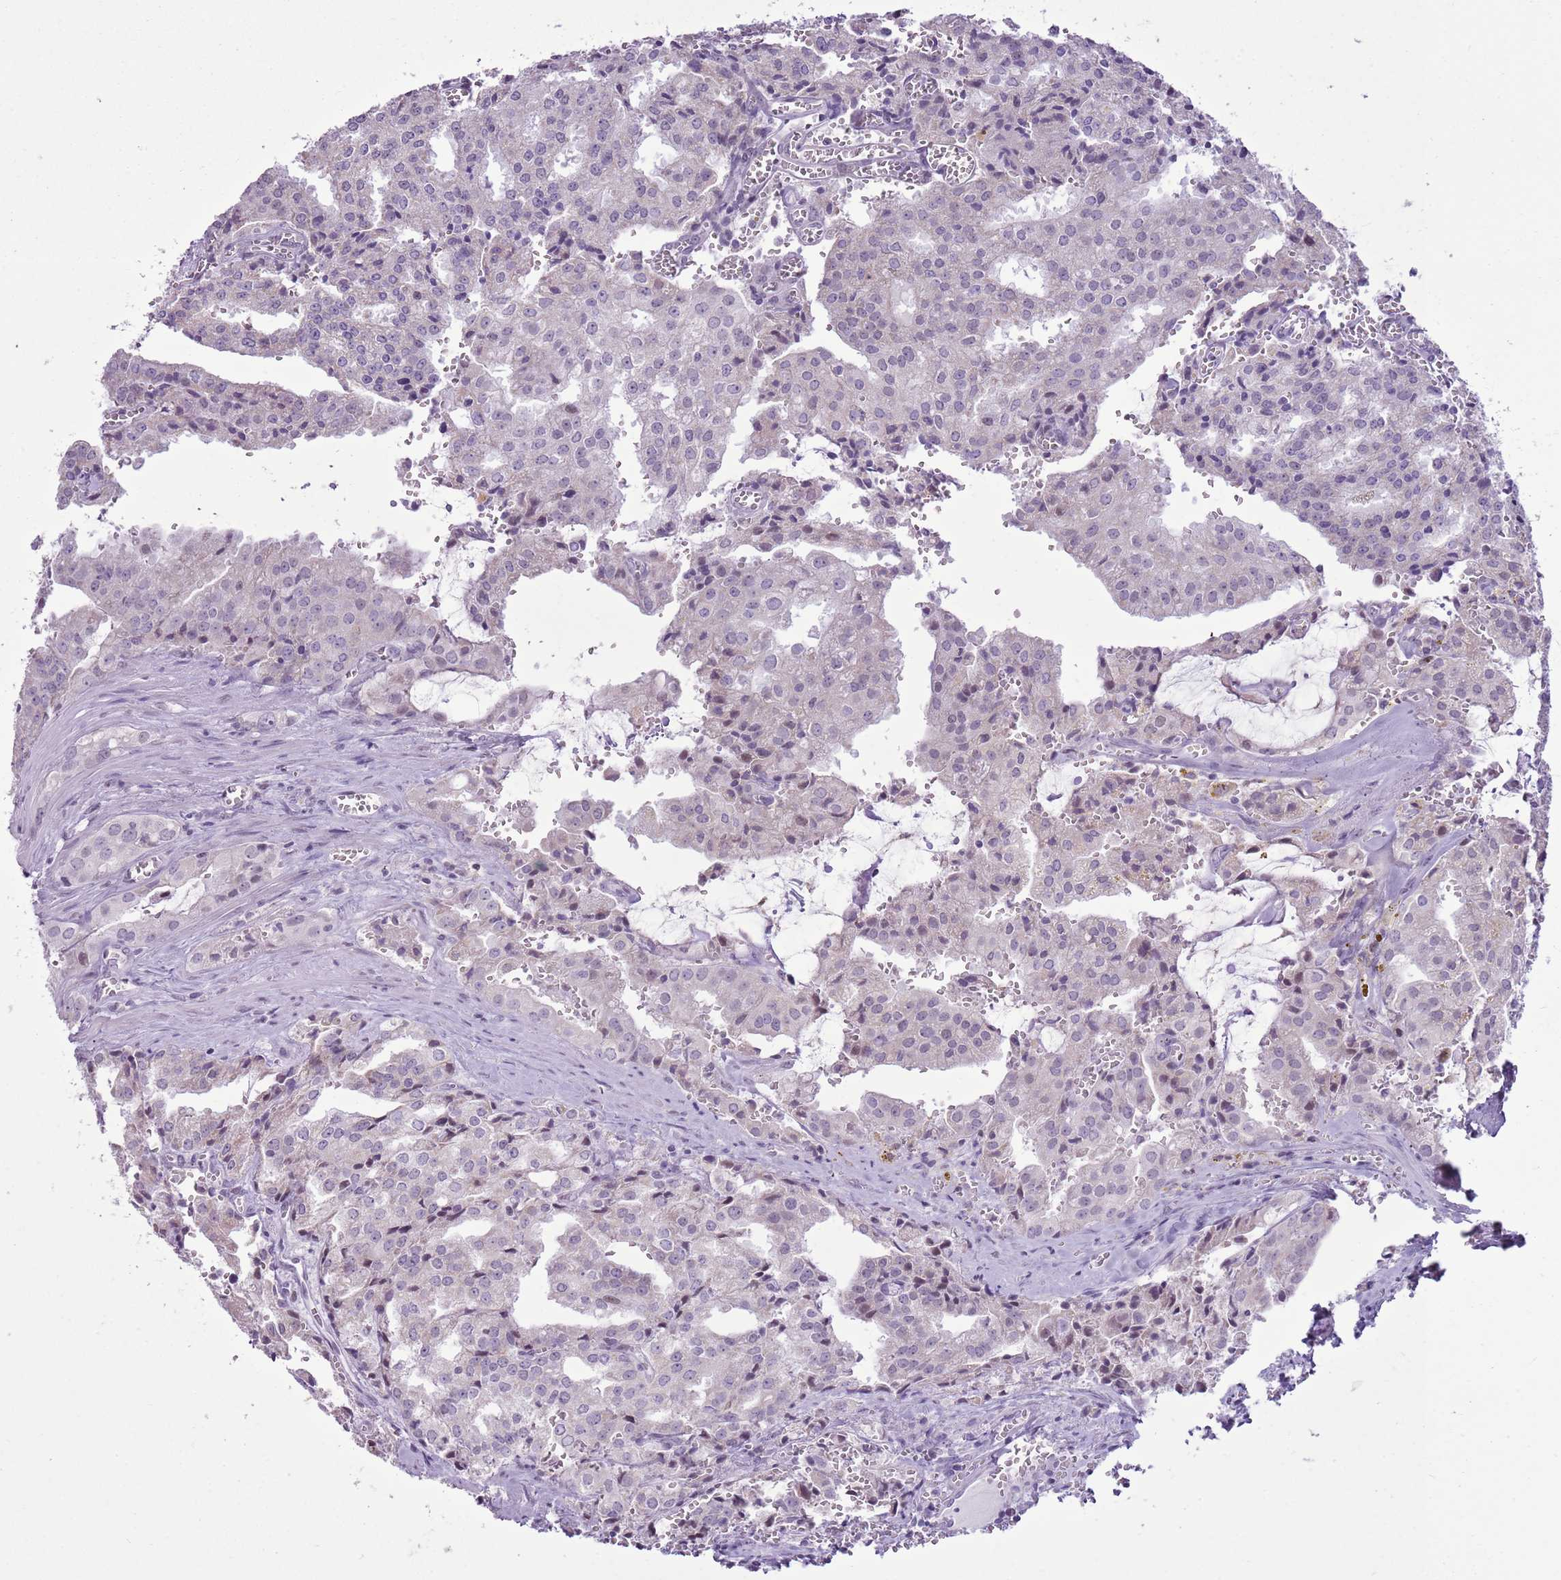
{"staining": {"intensity": "negative", "quantity": "none", "location": "none"}, "tissue": "prostate cancer", "cell_type": "Tumor cells", "image_type": "cancer", "snomed": [{"axis": "morphology", "description": "Adenocarcinoma, High grade"}, {"axis": "topography", "description": "Prostate"}], "caption": "The micrograph shows no staining of tumor cells in adenocarcinoma (high-grade) (prostate). (Stains: DAB IHC with hematoxylin counter stain, Microscopy: brightfield microscopy at high magnification).", "gene": "RPL3L", "patient": {"sex": "male", "age": 68}}